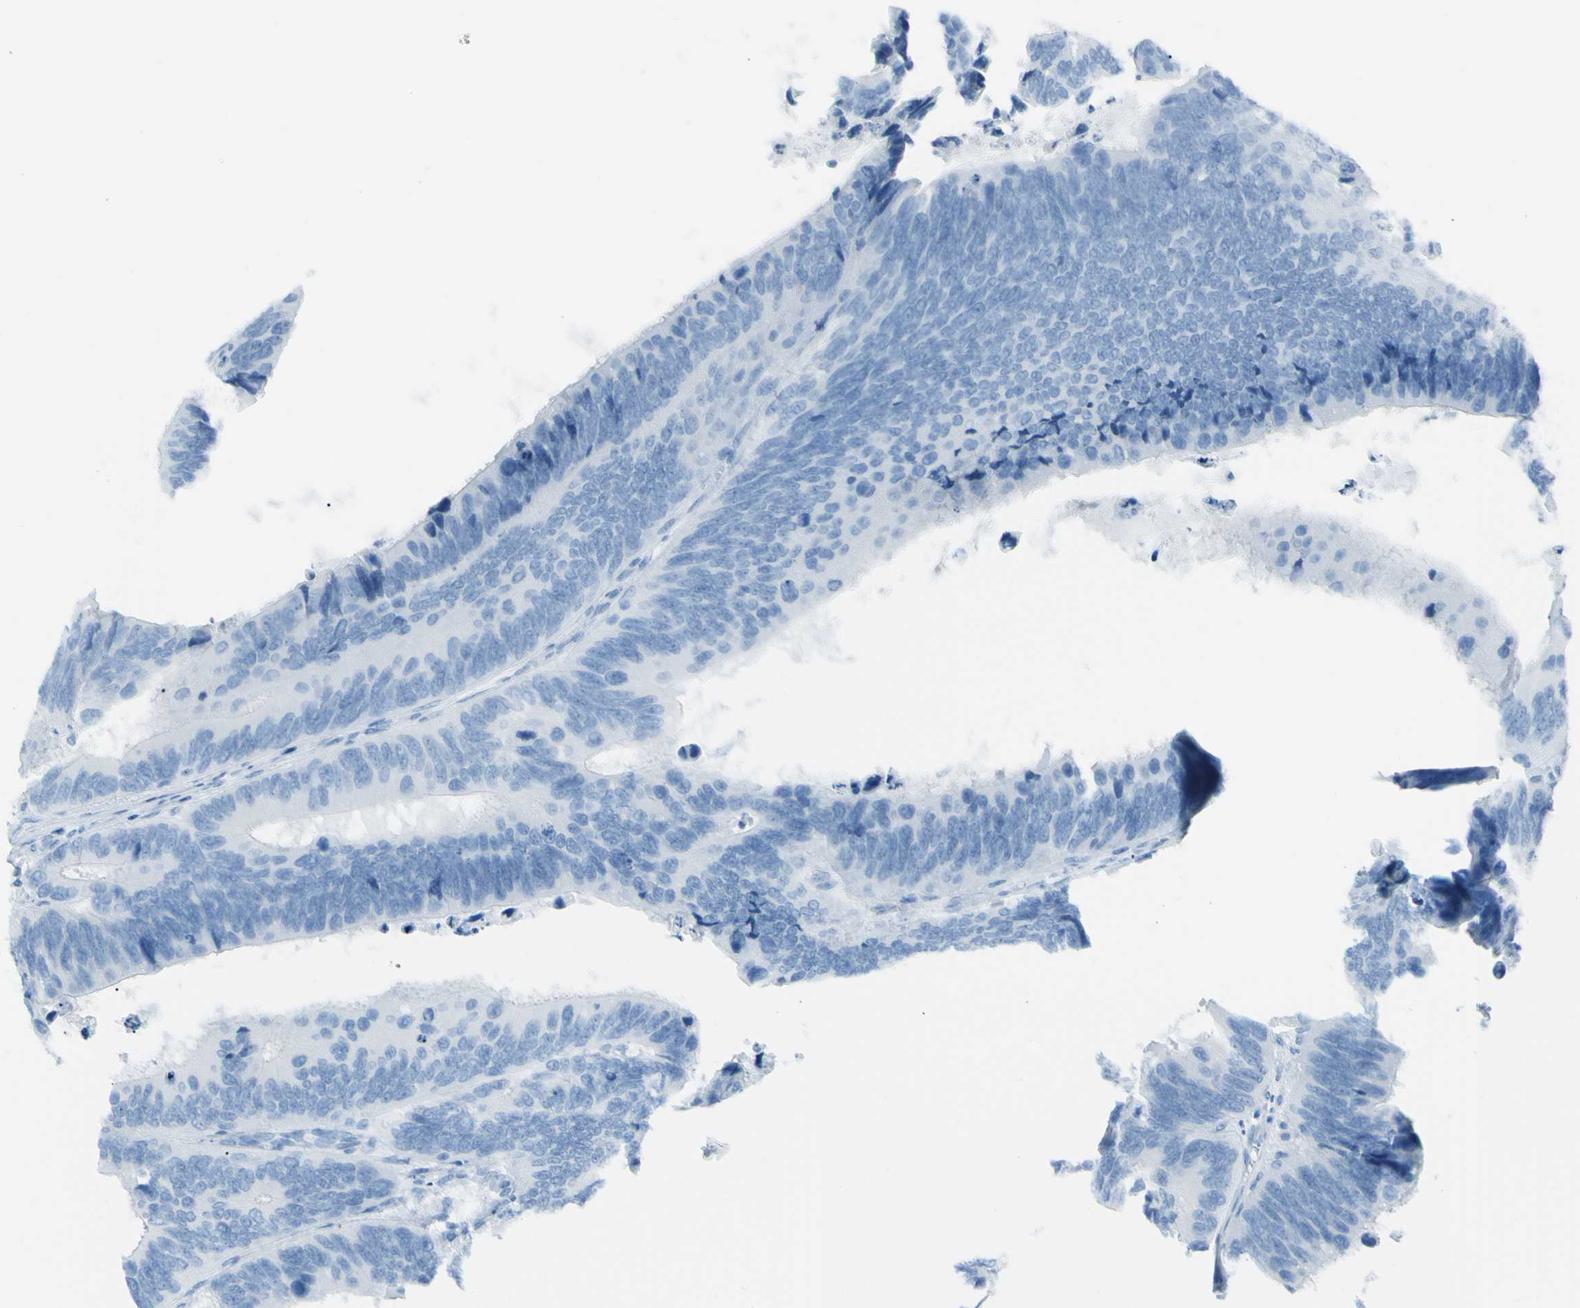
{"staining": {"intensity": "negative", "quantity": "none", "location": "none"}, "tissue": "colorectal cancer", "cell_type": "Tumor cells", "image_type": "cancer", "snomed": [{"axis": "morphology", "description": "Adenocarcinoma, NOS"}, {"axis": "topography", "description": "Colon"}], "caption": "Immunohistochemistry photomicrograph of neoplastic tissue: colorectal cancer (adenocarcinoma) stained with DAB (3,3'-diaminobenzidine) demonstrates no significant protein staining in tumor cells. (Stains: DAB immunohistochemistry with hematoxylin counter stain, Microscopy: brightfield microscopy at high magnification).", "gene": "TFPI2", "patient": {"sex": "male", "age": 72}}